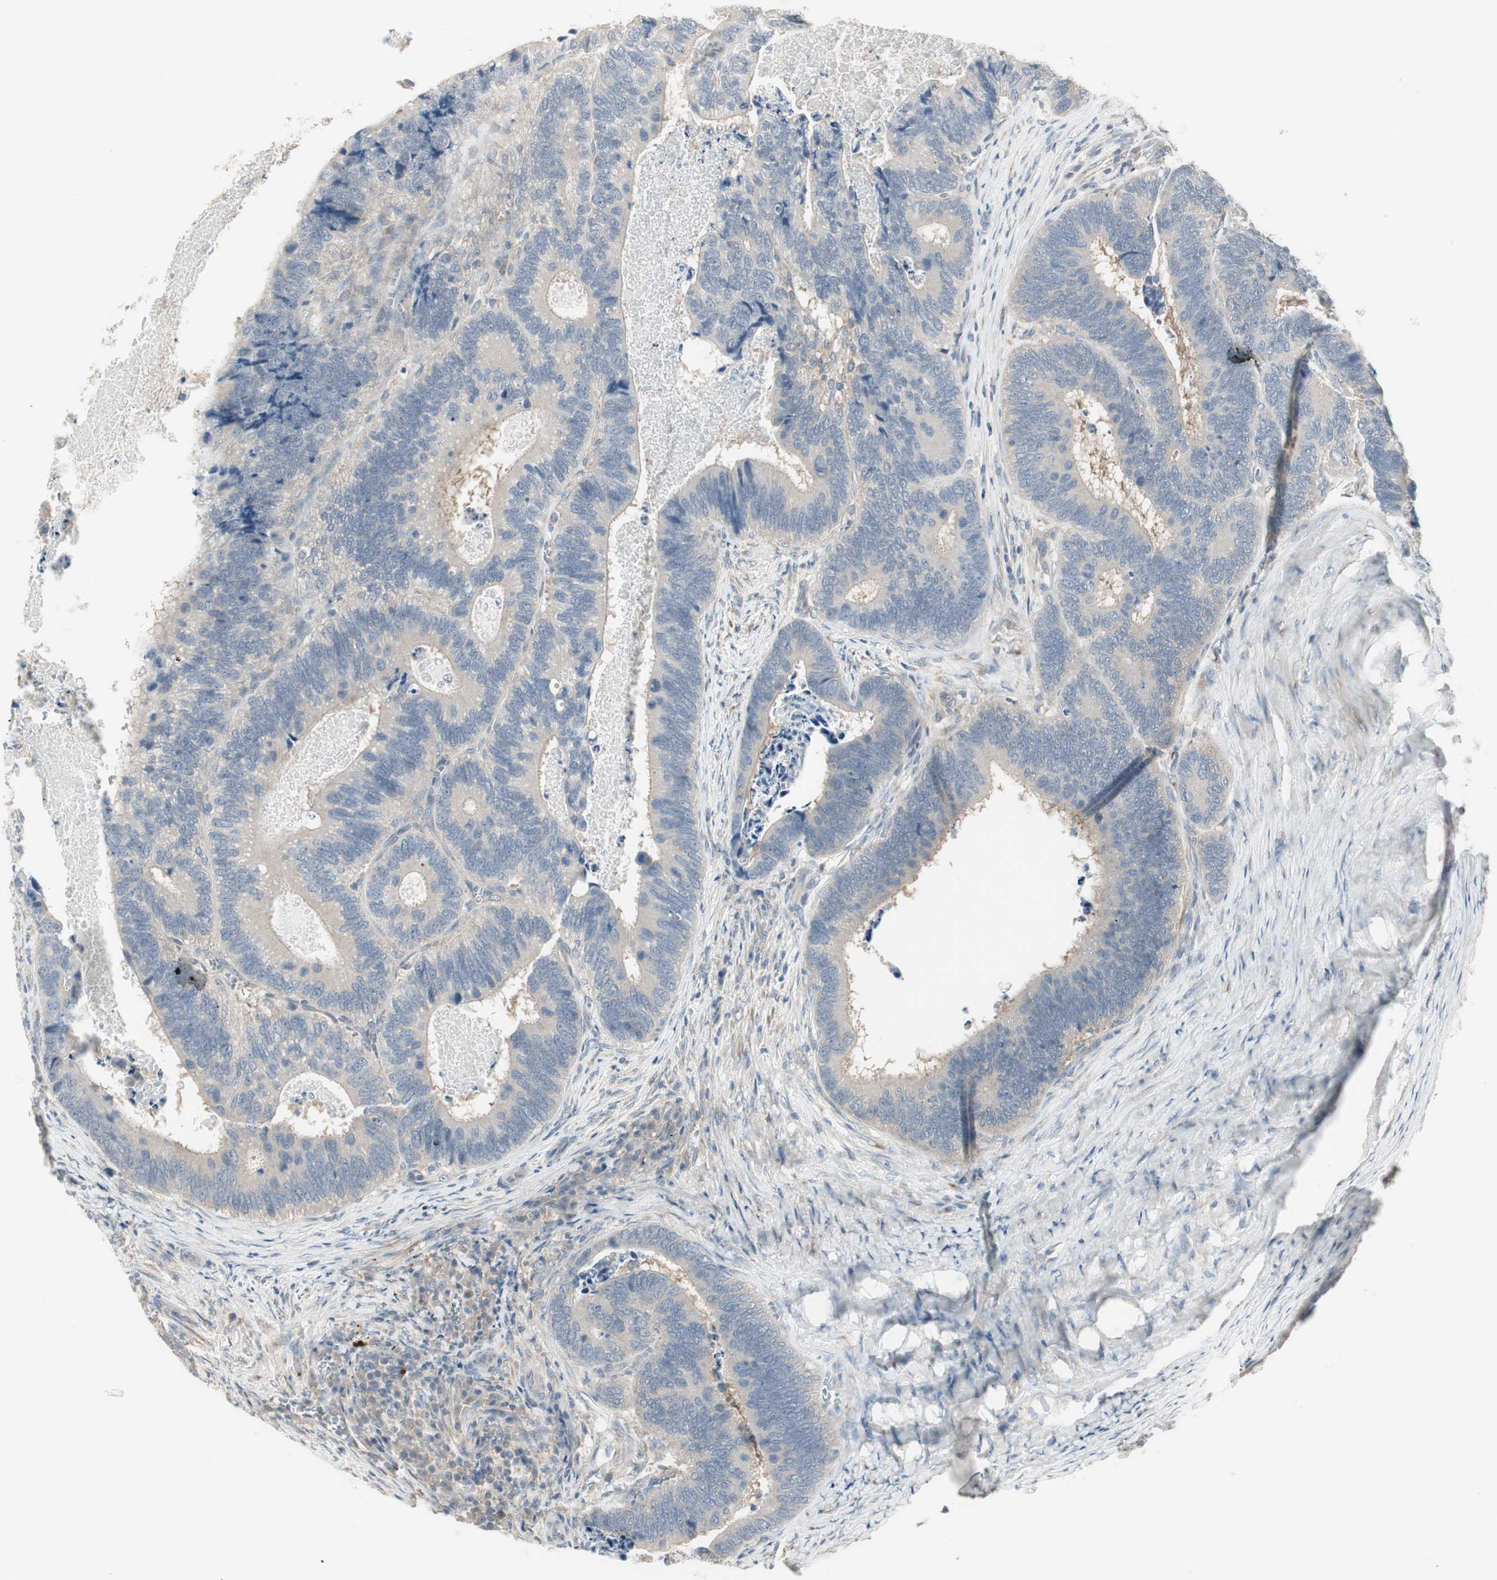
{"staining": {"intensity": "weak", "quantity": ">75%", "location": "cytoplasmic/membranous"}, "tissue": "colorectal cancer", "cell_type": "Tumor cells", "image_type": "cancer", "snomed": [{"axis": "morphology", "description": "Adenocarcinoma, NOS"}, {"axis": "topography", "description": "Colon"}], "caption": "DAB (3,3'-diaminobenzidine) immunohistochemical staining of human adenocarcinoma (colorectal) reveals weak cytoplasmic/membranous protein staining in approximately >75% of tumor cells. Using DAB (3,3'-diaminobenzidine) (brown) and hematoxylin (blue) stains, captured at high magnification using brightfield microscopy.", "gene": "ZFP36", "patient": {"sex": "male", "age": 72}}